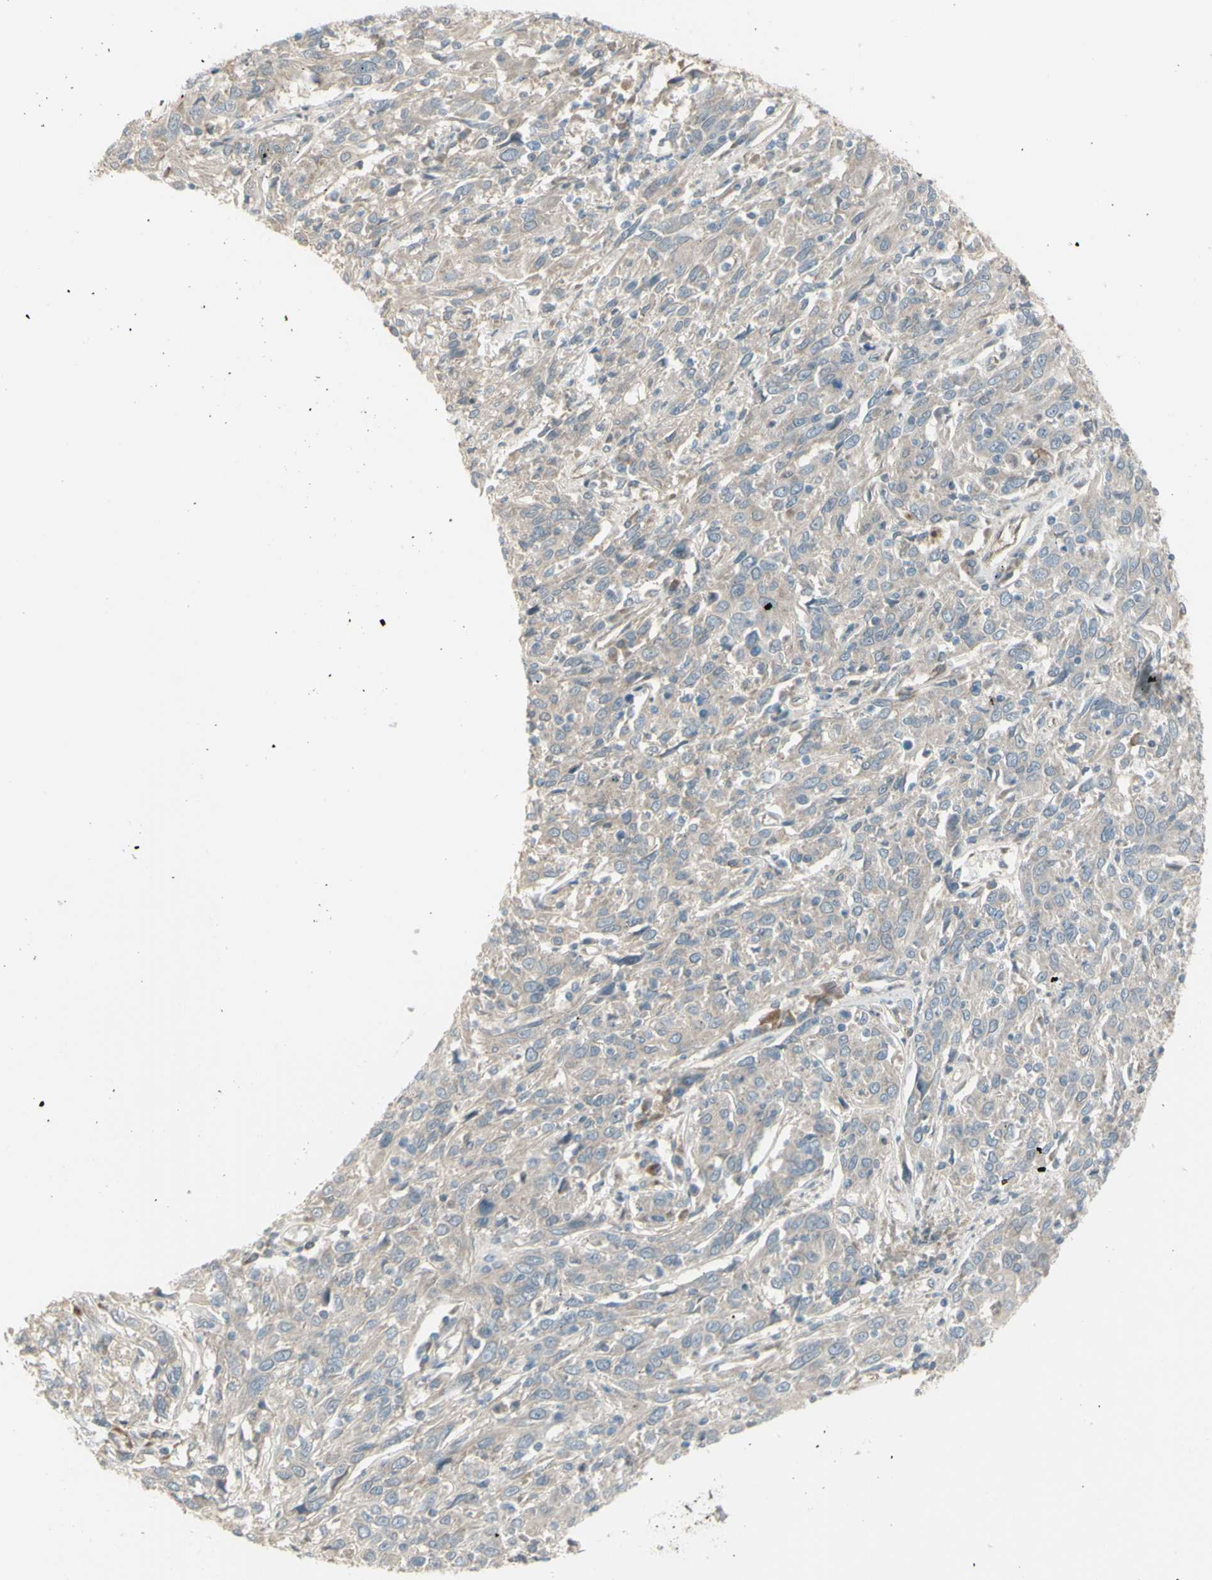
{"staining": {"intensity": "weak", "quantity": ">75%", "location": "cytoplasmic/membranous"}, "tissue": "cervical cancer", "cell_type": "Tumor cells", "image_type": "cancer", "snomed": [{"axis": "morphology", "description": "Squamous cell carcinoma, NOS"}, {"axis": "topography", "description": "Cervix"}], "caption": "Immunohistochemistry of human squamous cell carcinoma (cervical) reveals low levels of weak cytoplasmic/membranous staining in approximately >75% of tumor cells.", "gene": "NAXD", "patient": {"sex": "female", "age": 46}}